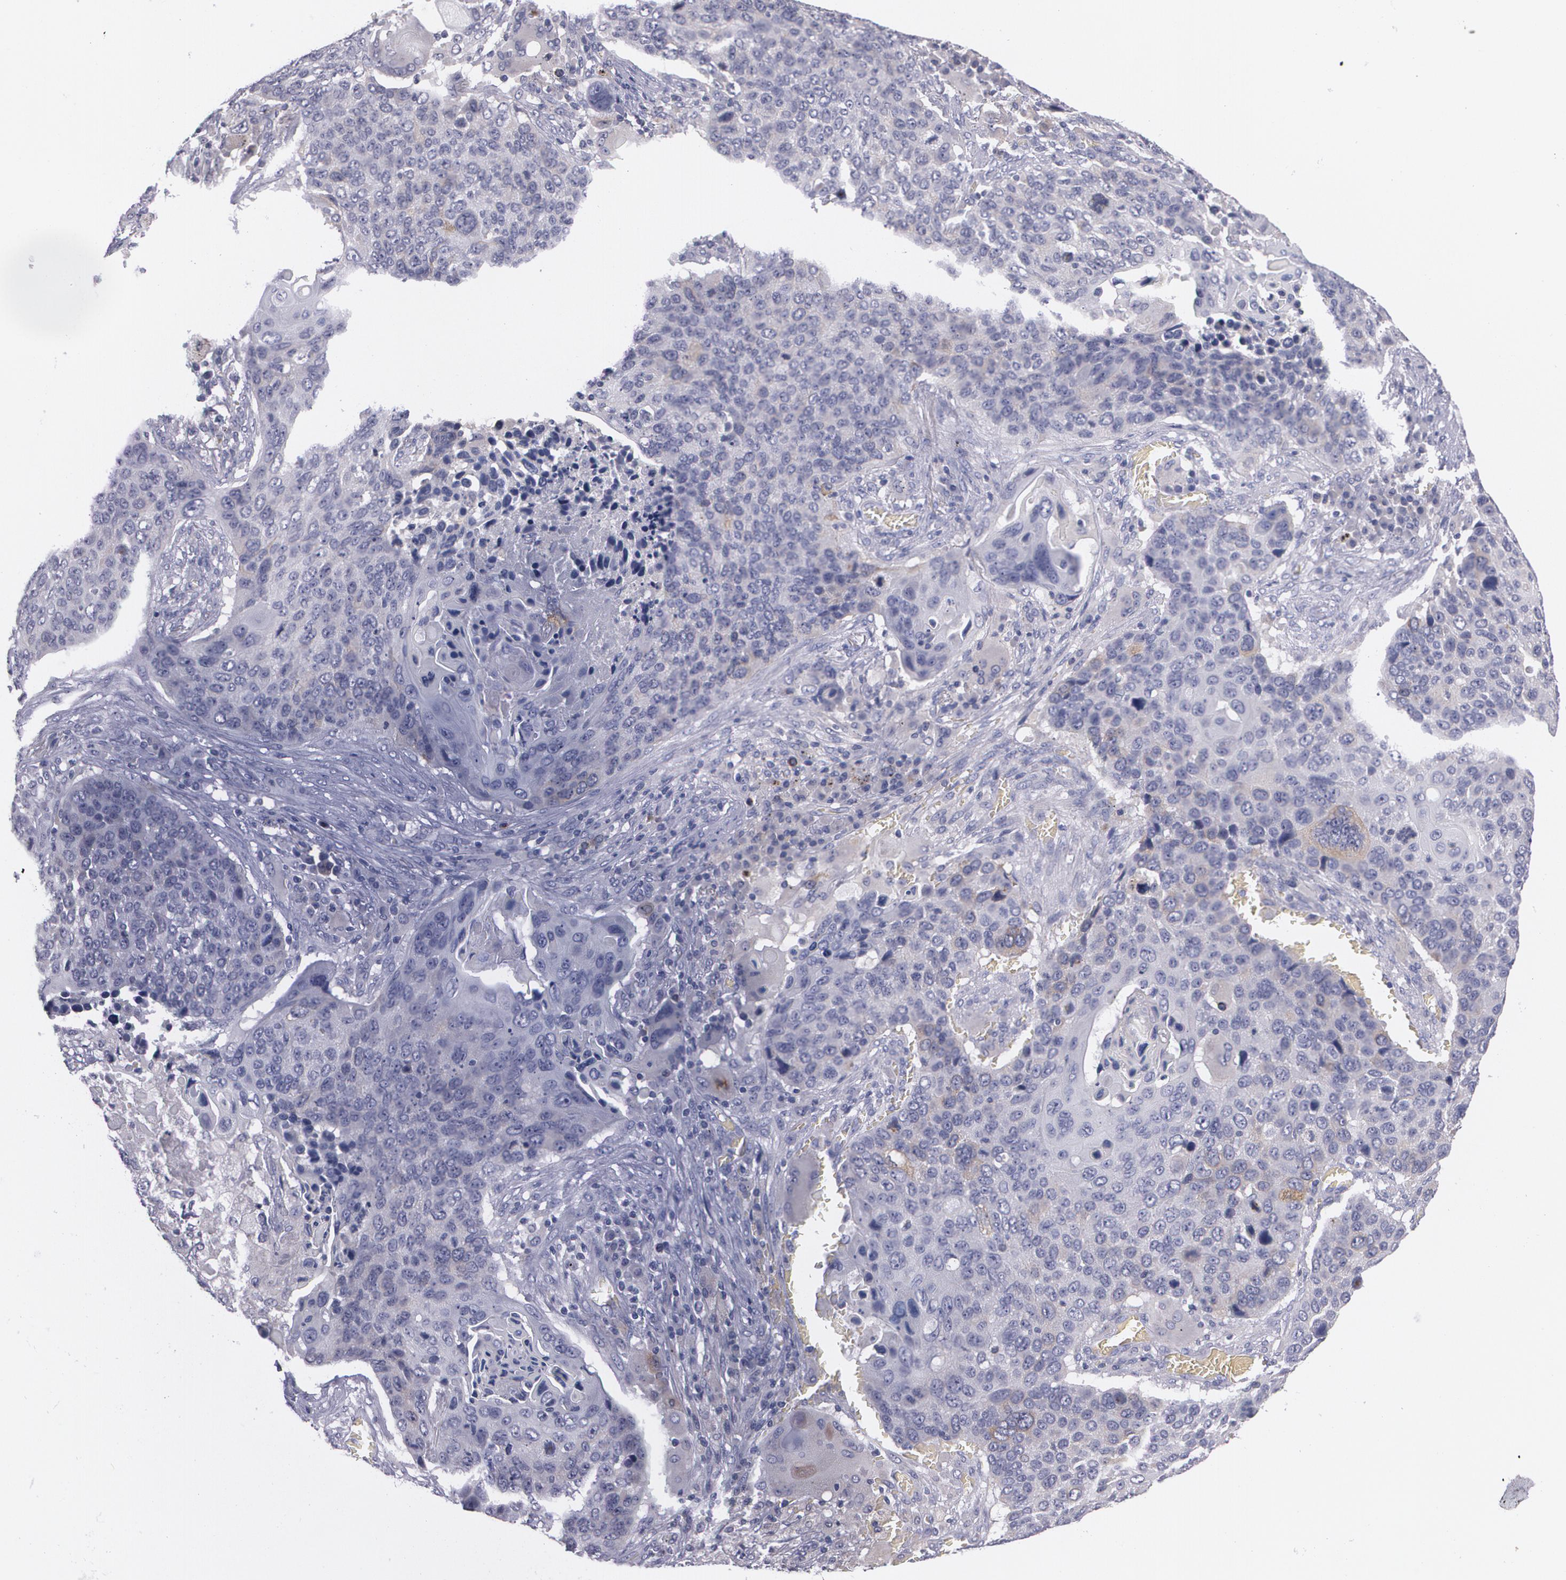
{"staining": {"intensity": "weak", "quantity": "<25%", "location": "cytoplasmic/membranous"}, "tissue": "lung cancer", "cell_type": "Tumor cells", "image_type": "cancer", "snomed": [{"axis": "morphology", "description": "Squamous cell carcinoma, NOS"}, {"axis": "topography", "description": "Lung"}], "caption": "The immunohistochemistry image has no significant positivity in tumor cells of lung cancer (squamous cell carcinoma) tissue.", "gene": "HMMR", "patient": {"sex": "male", "age": 68}}